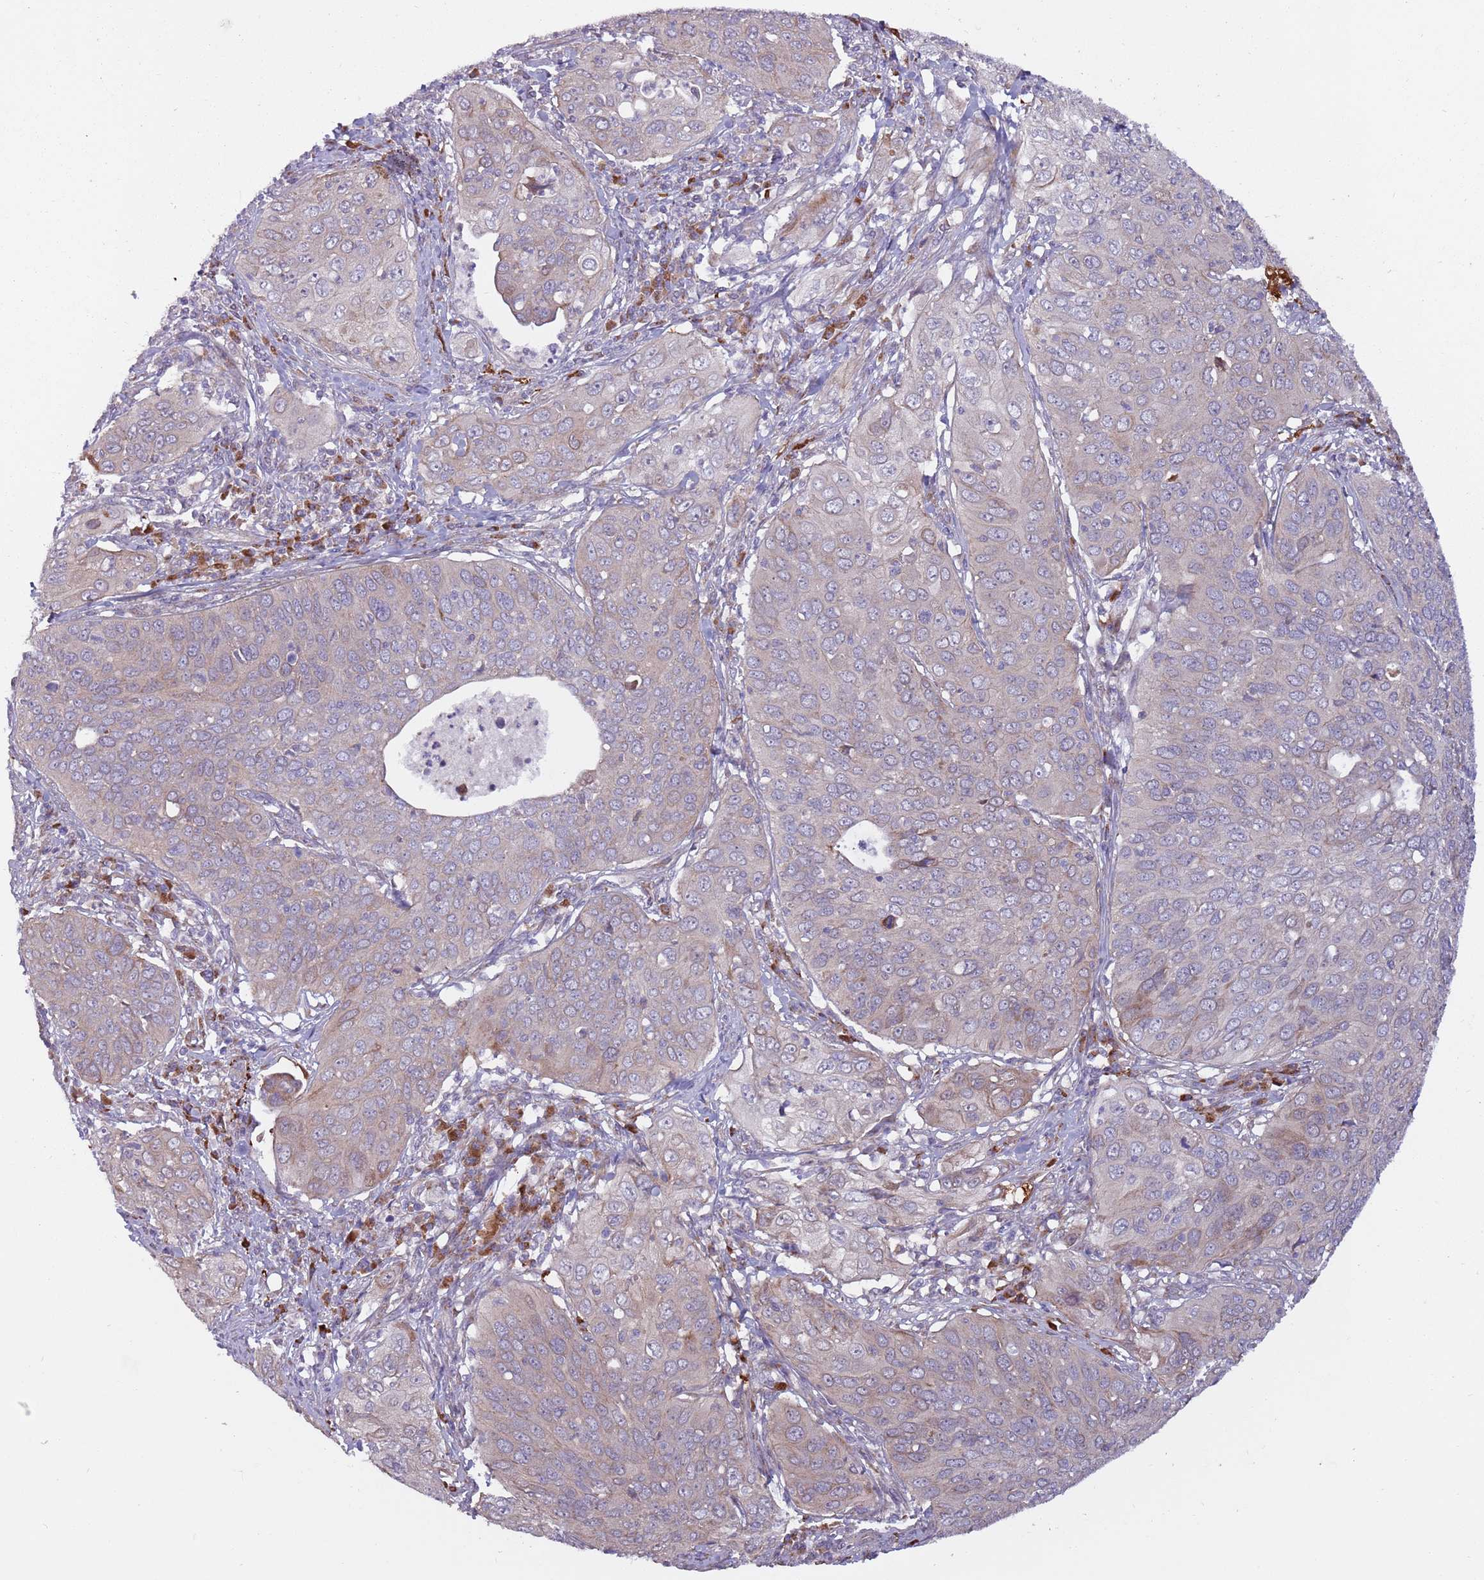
{"staining": {"intensity": "weak", "quantity": "<25%", "location": "cytoplasmic/membranous"}, "tissue": "cervical cancer", "cell_type": "Tumor cells", "image_type": "cancer", "snomed": [{"axis": "morphology", "description": "Squamous cell carcinoma, NOS"}, {"axis": "topography", "description": "Cervix"}], "caption": "Tumor cells are negative for brown protein staining in squamous cell carcinoma (cervical).", "gene": "CCDC150", "patient": {"sex": "female", "age": 36}}